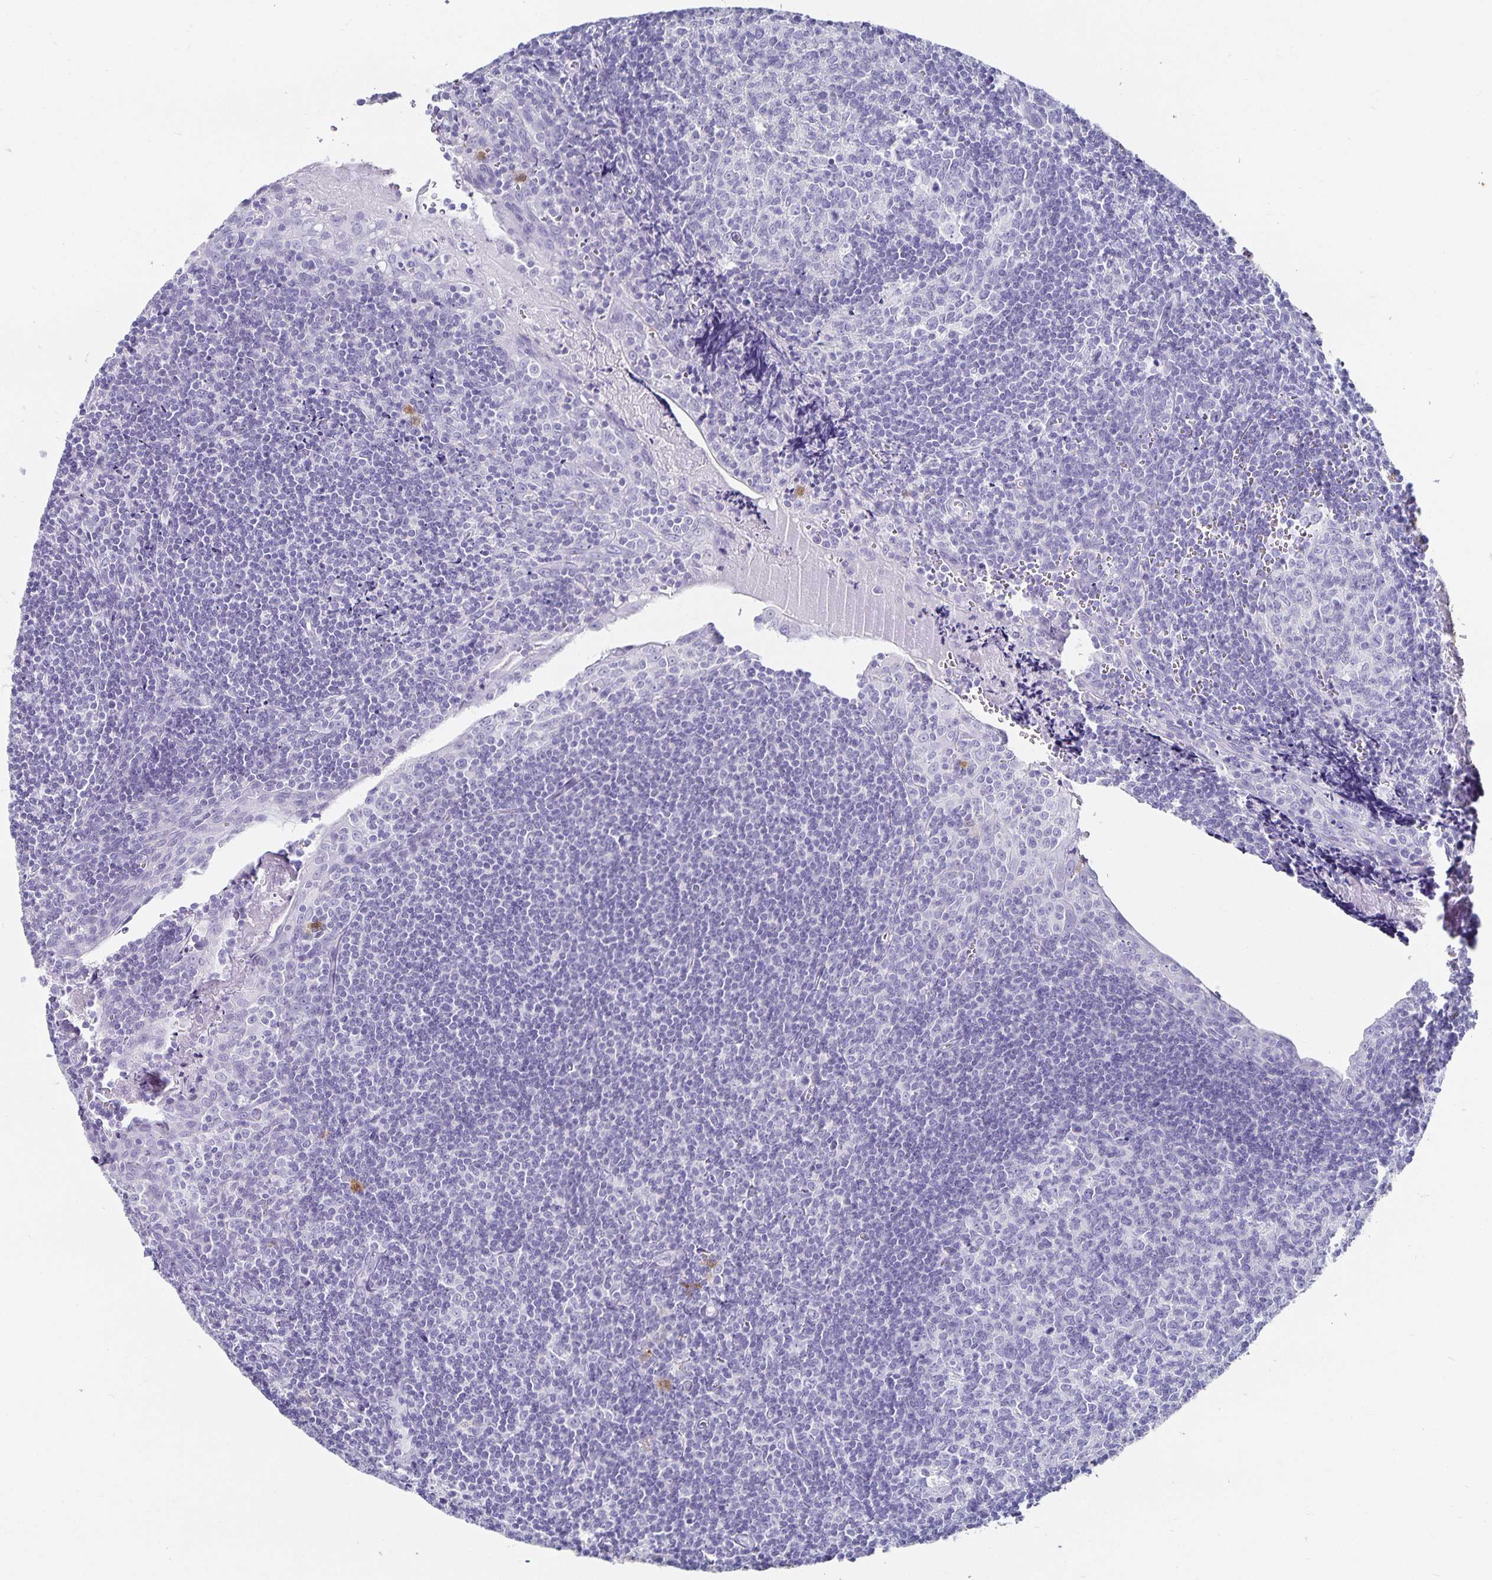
{"staining": {"intensity": "negative", "quantity": "none", "location": "none"}, "tissue": "tonsil", "cell_type": "Germinal center cells", "image_type": "normal", "snomed": [{"axis": "morphology", "description": "Normal tissue, NOS"}, {"axis": "morphology", "description": "Inflammation, NOS"}, {"axis": "topography", "description": "Tonsil"}], "caption": "Protein analysis of benign tonsil demonstrates no significant positivity in germinal center cells.", "gene": "CHGA", "patient": {"sex": "female", "age": 31}}